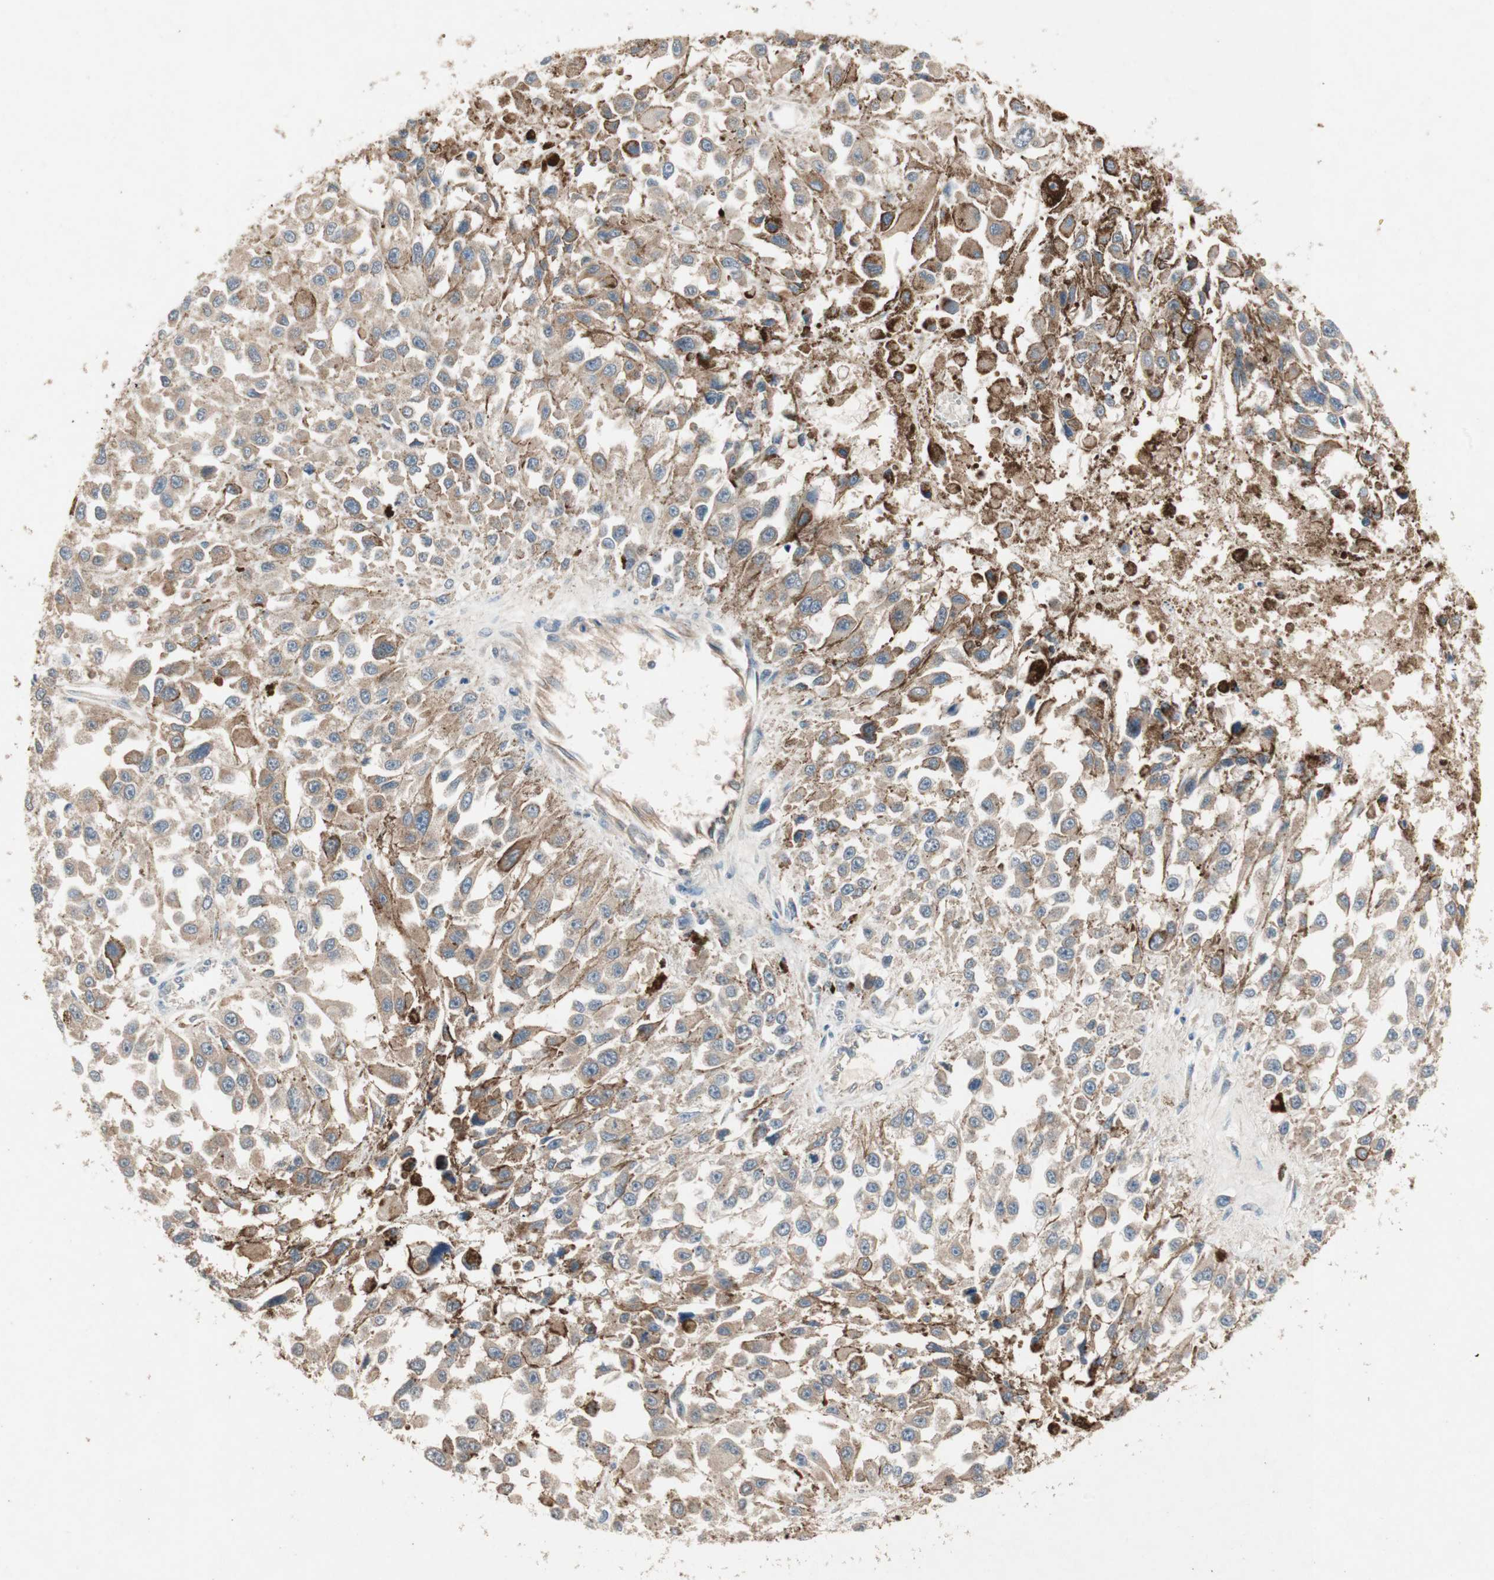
{"staining": {"intensity": "moderate", "quantity": ">75%", "location": "cytoplasmic/membranous"}, "tissue": "melanoma", "cell_type": "Tumor cells", "image_type": "cancer", "snomed": [{"axis": "morphology", "description": "Malignant melanoma, Metastatic site"}, {"axis": "topography", "description": "Lymph node"}], "caption": "The image reveals a brown stain indicating the presence of a protein in the cytoplasmic/membranous of tumor cells in melanoma.", "gene": "NCLN", "patient": {"sex": "male", "age": 59}}